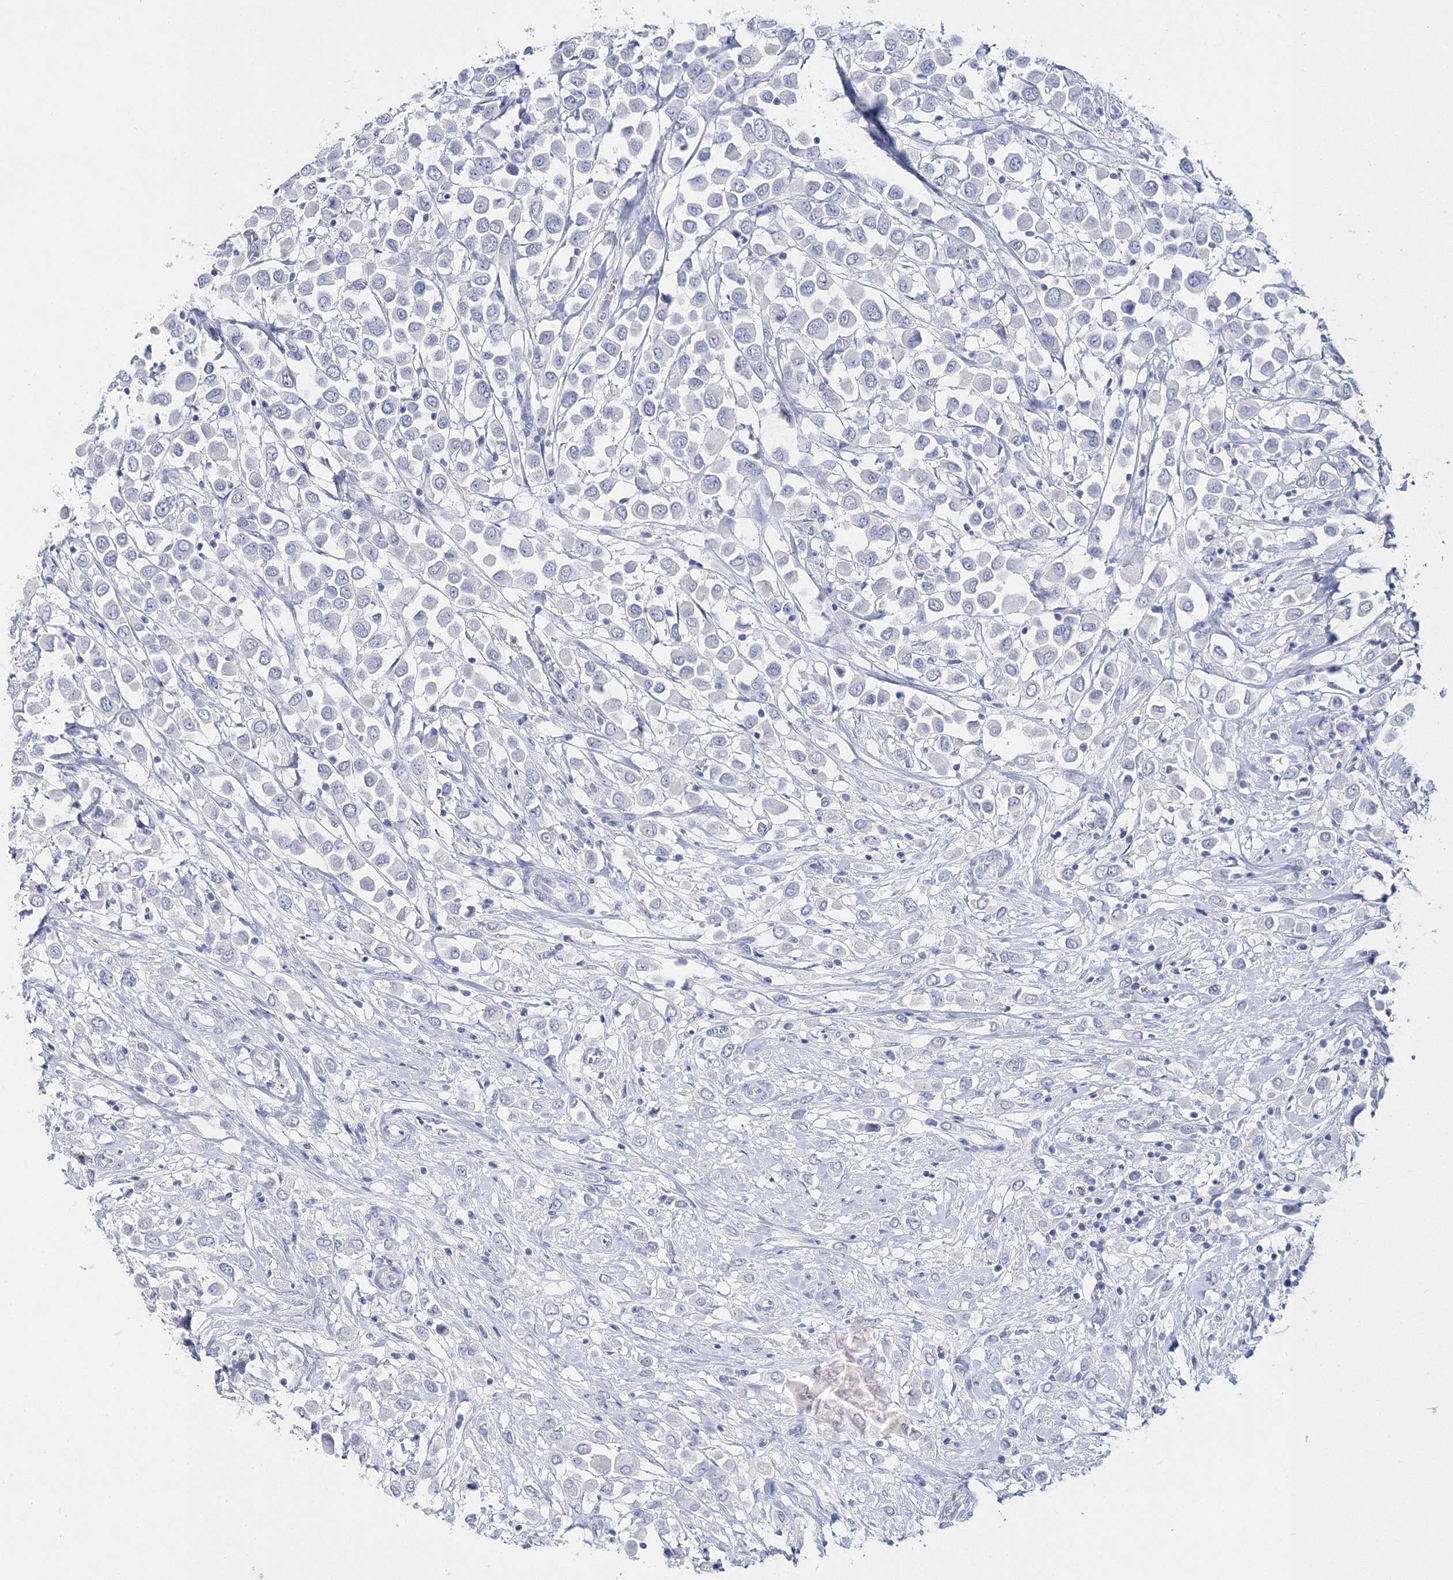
{"staining": {"intensity": "negative", "quantity": "none", "location": "none"}, "tissue": "breast cancer", "cell_type": "Tumor cells", "image_type": "cancer", "snomed": [{"axis": "morphology", "description": "Duct carcinoma"}, {"axis": "topography", "description": "Breast"}], "caption": "This histopathology image is of invasive ductal carcinoma (breast) stained with immunohistochemistry (IHC) to label a protein in brown with the nuclei are counter-stained blue. There is no positivity in tumor cells.", "gene": "MYOZ2", "patient": {"sex": "female", "age": 61}}